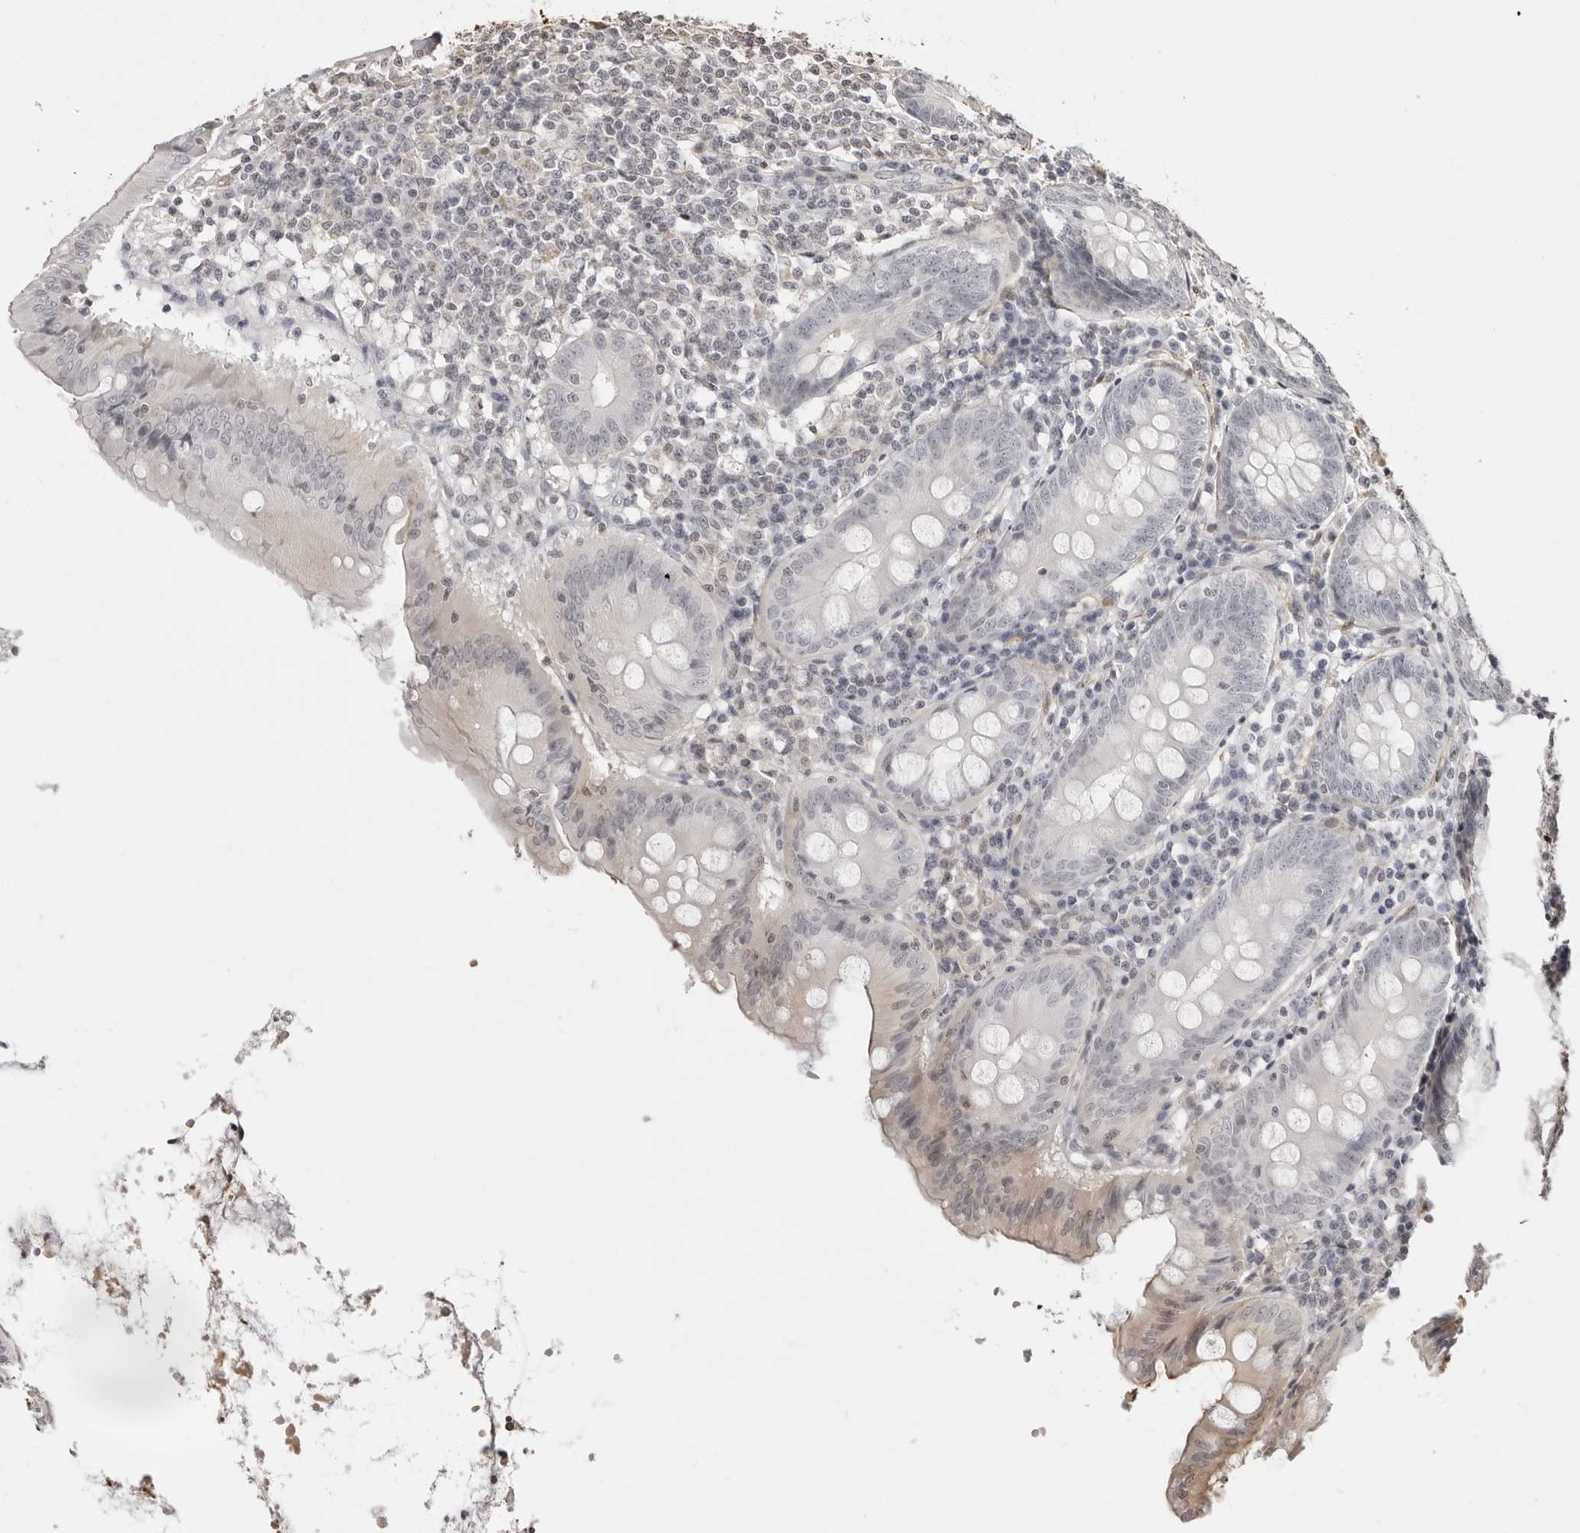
{"staining": {"intensity": "weak", "quantity": "<25%", "location": "cytoplasmic/membranous"}, "tissue": "appendix", "cell_type": "Glandular cells", "image_type": "normal", "snomed": [{"axis": "morphology", "description": "Normal tissue, NOS"}, {"axis": "topography", "description": "Appendix"}], "caption": "Immunohistochemistry of benign appendix reveals no positivity in glandular cells.", "gene": "UNK", "patient": {"sex": "female", "age": 54}}